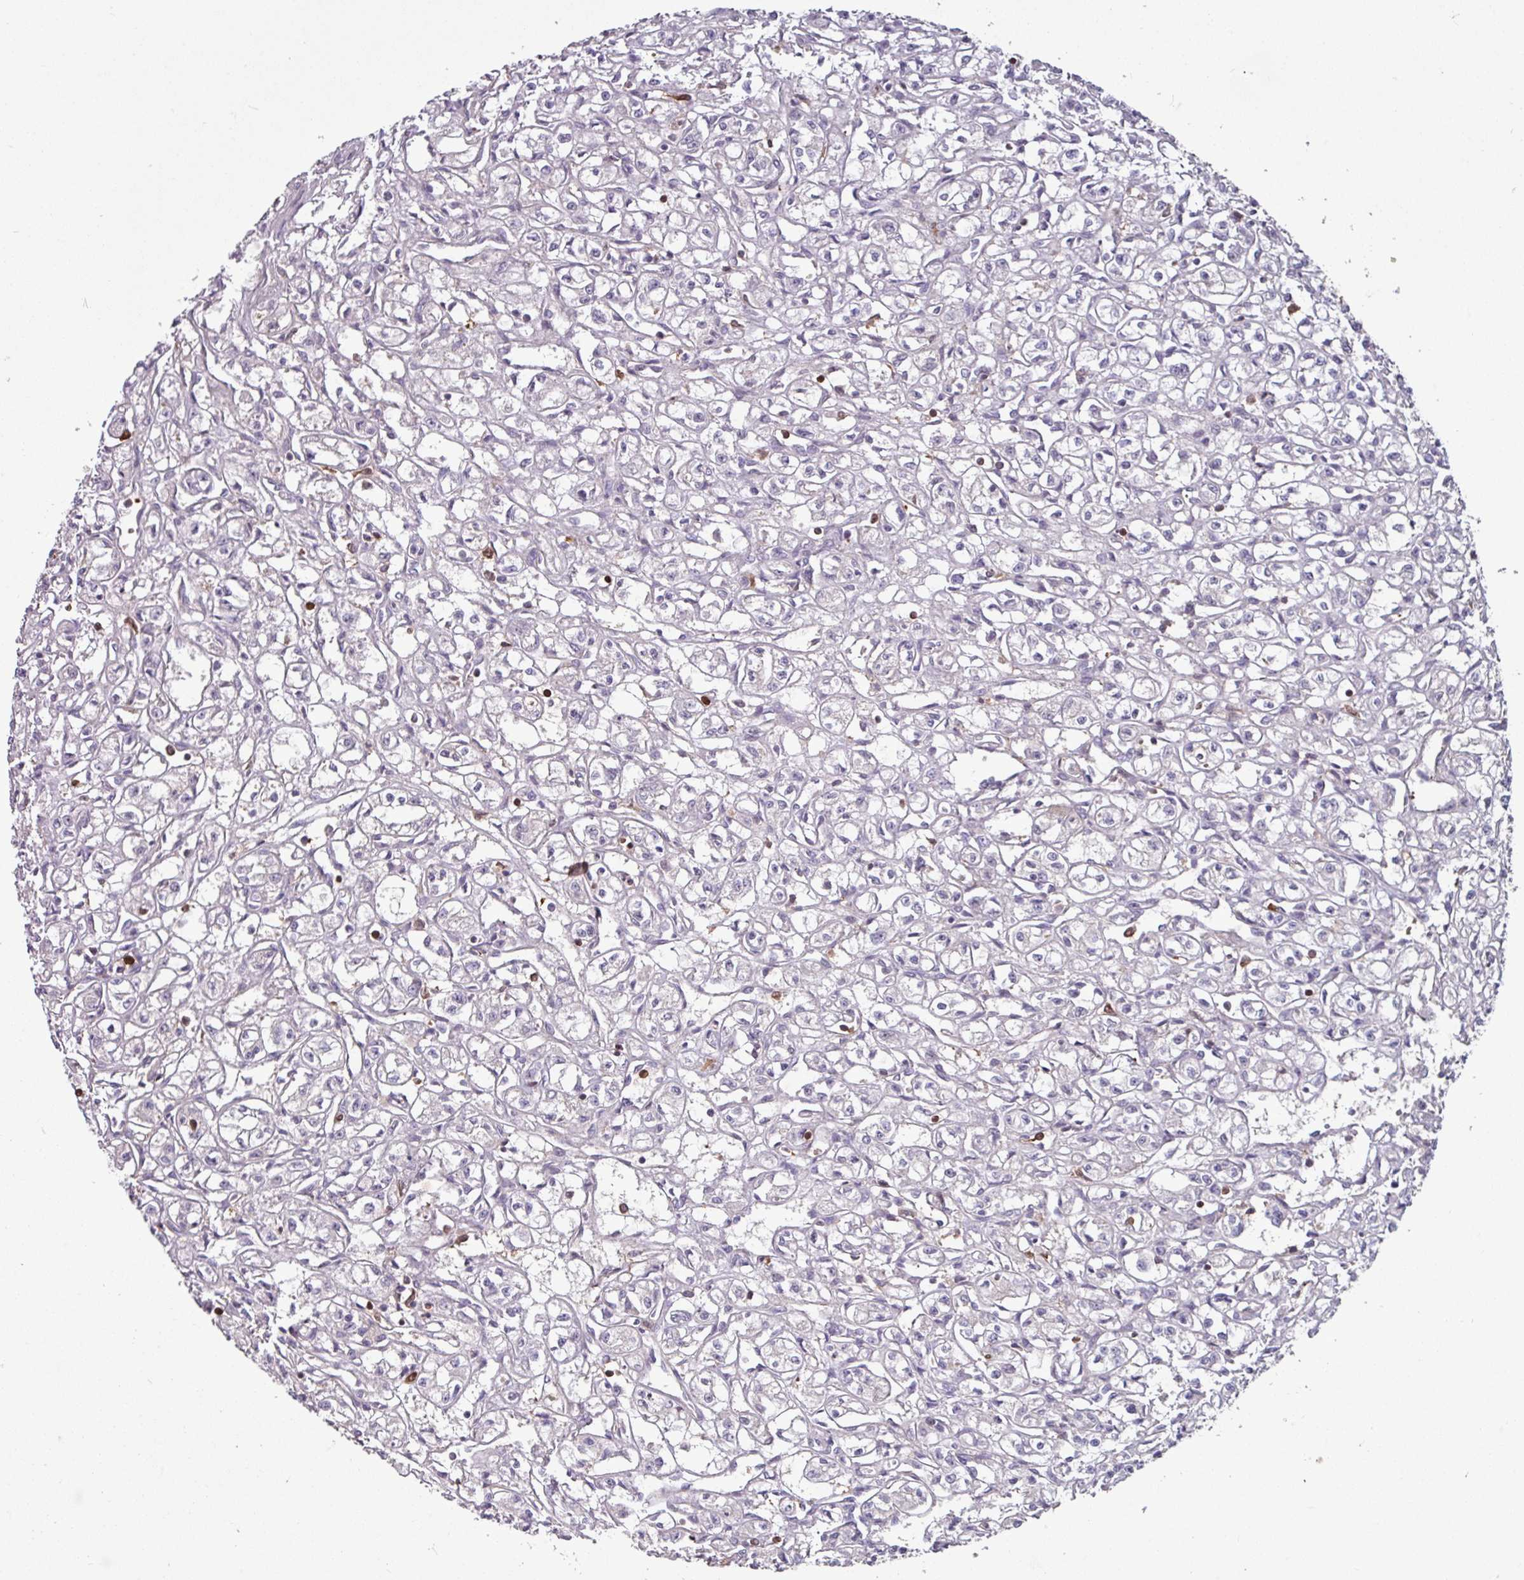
{"staining": {"intensity": "negative", "quantity": "none", "location": "none"}, "tissue": "renal cancer", "cell_type": "Tumor cells", "image_type": "cancer", "snomed": [{"axis": "morphology", "description": "Adenocarcinoma, NOS"}, {"axis": "topography", "description": "Kidney"}], "caption": "Tumor cells show no significant expression in renal cancer.", "gene": "SEC61G", "patient": {"sex": "male", "age": 56}}